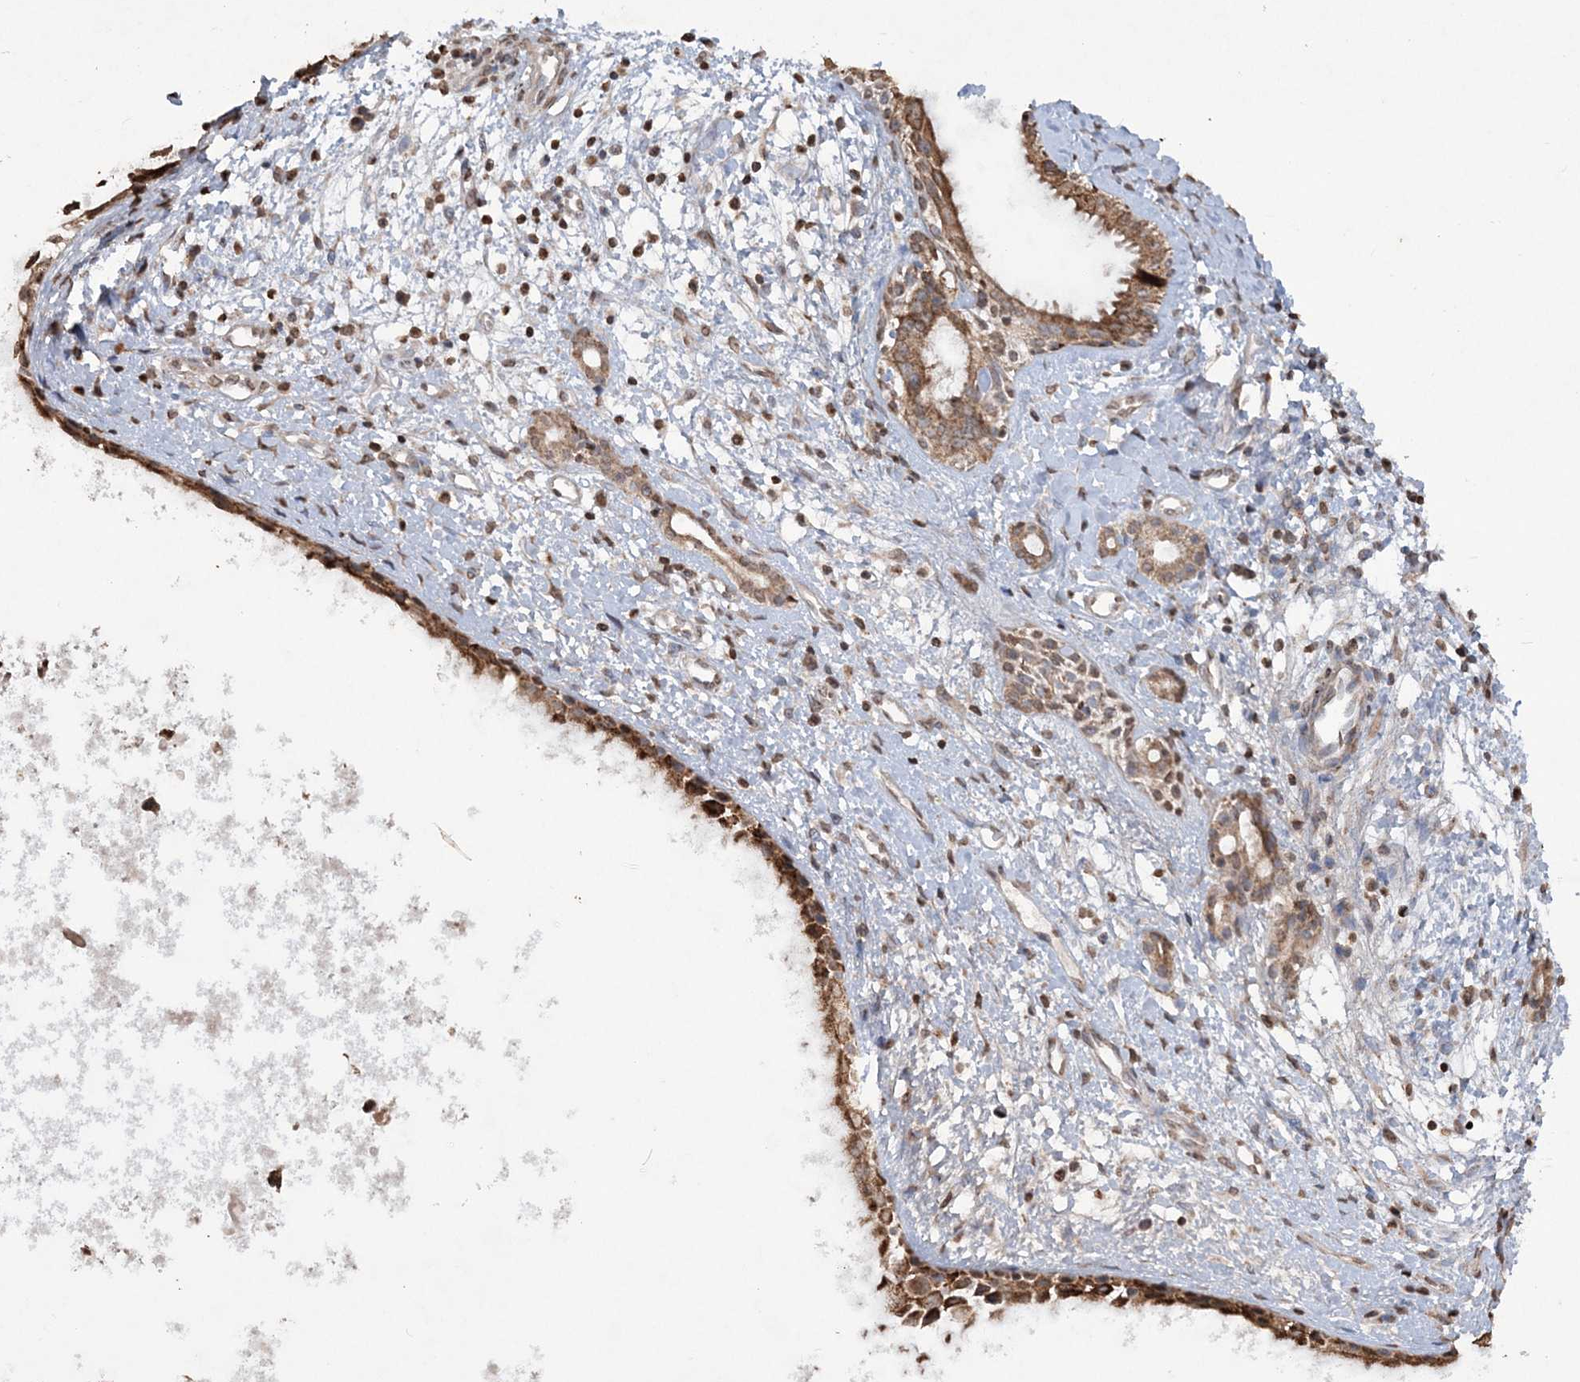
{"staining": {"intensity": "moderate", "quantity": ">75%", "location": "cytoplasmic/membranous"}, "tissue": "nasopharynx", "cell_type": "Respiratory epithelial cells", "image_type": "normal", "snomed": [{"axis": "morphology", "description": "Normal tissue, NOS"}, {"axis": "topography", "description": "Nasopharynx"}], "caption": "Nasopharynx stained for a protein (brown) reveals moderate cytoplasmic/membranous positive positivity in about >75% of respiratory epithelial cells.", "gene": "TTC7A", "patient": {"sex": "male", "age": 22}}